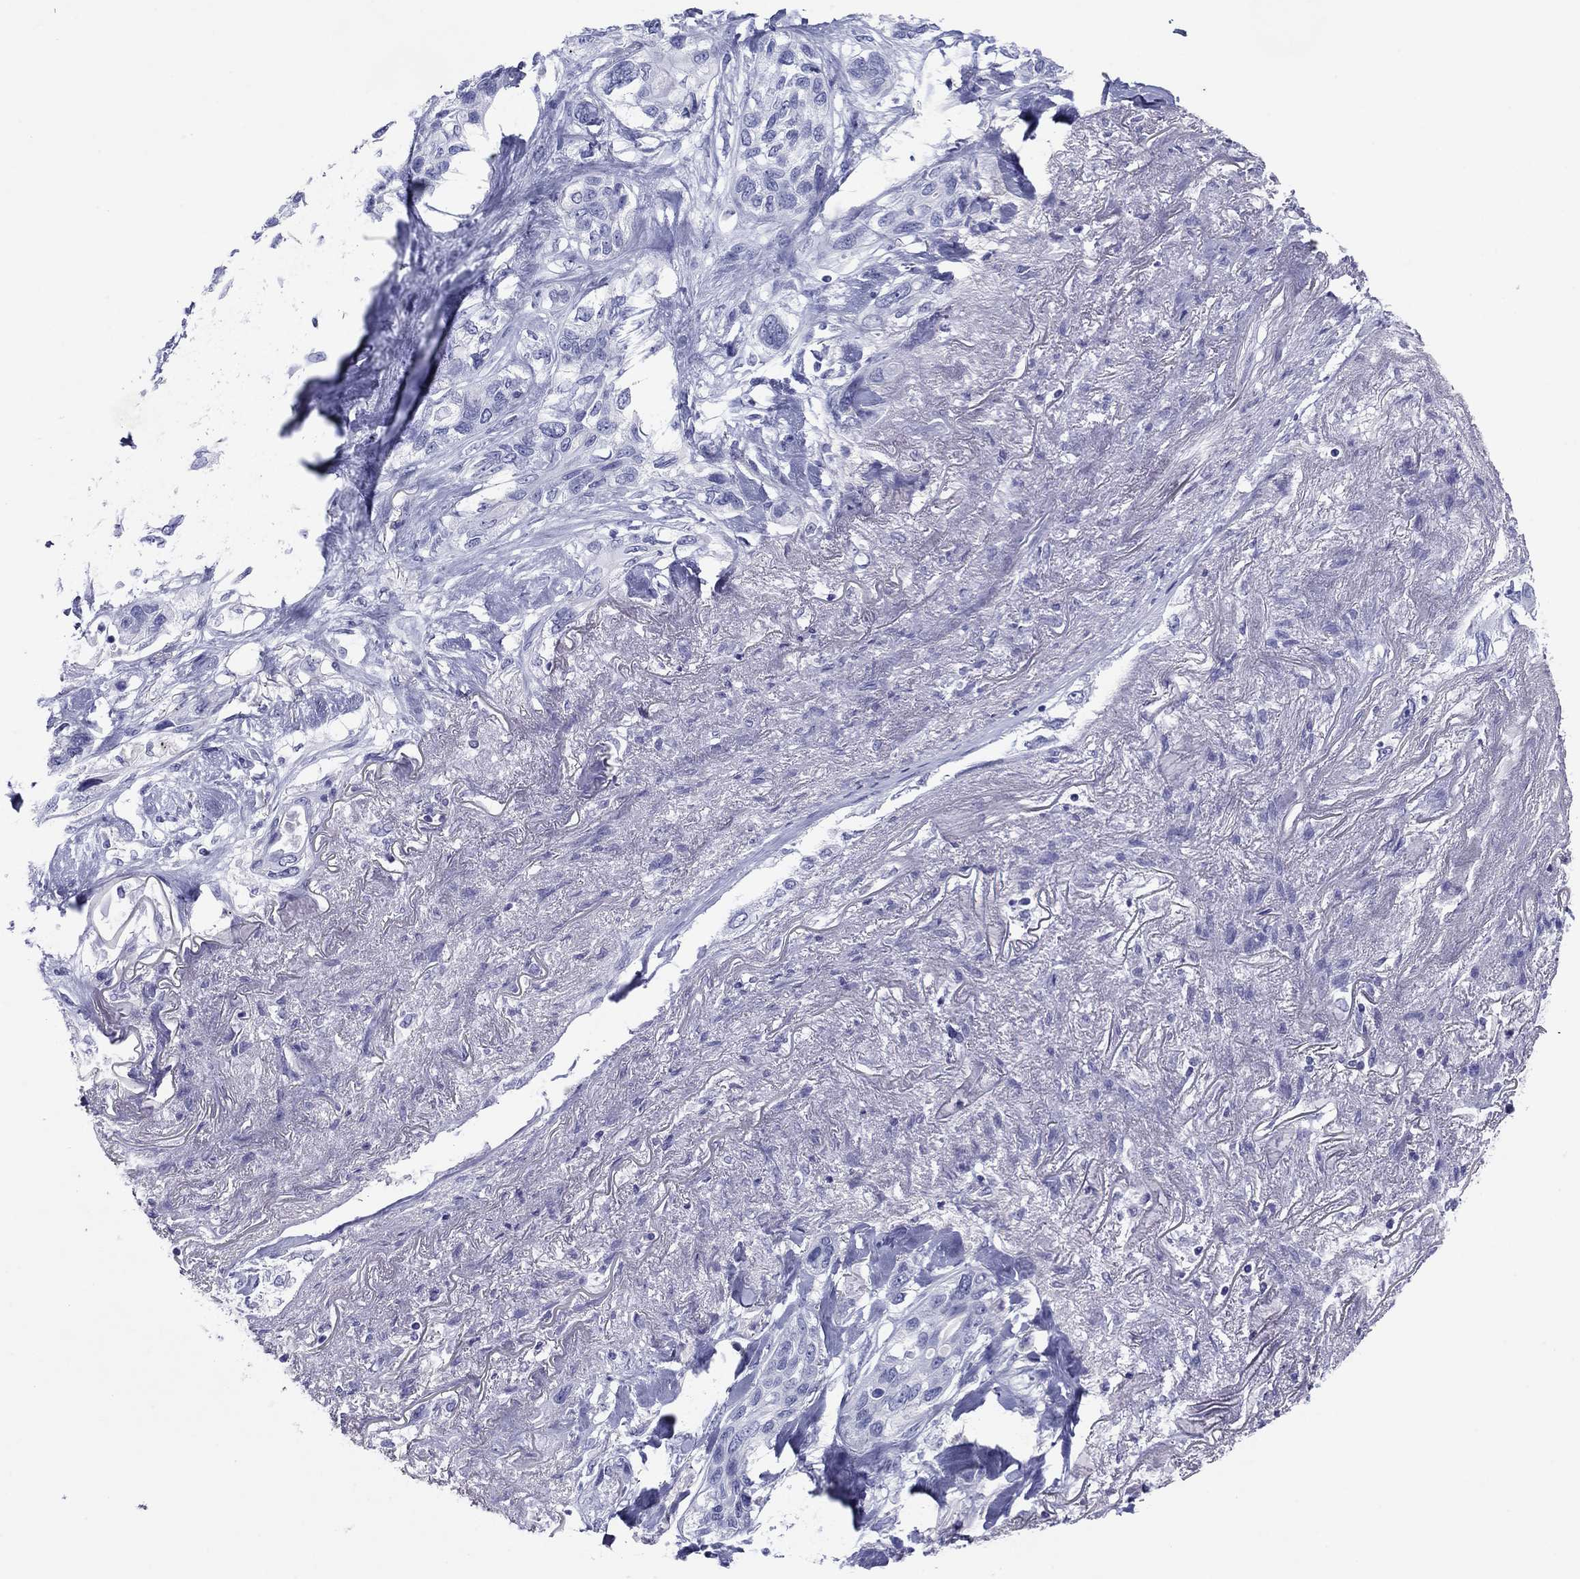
{"staining": {"intensity": "negative", "quantity": "none", "location": "none"}, "tissue": "lung cancer", "cell_type": "Tumor cells", "image_type": "cancer", "snomed": [{"axis": "morphology", "description": "Squamous cell carcinoma, NOS"}, {"axis": "topography", "description": "Lung"}], "caption": "Lung cancer stained for a protein using immunohistochemistry (IHC) shows no positivity tumor cells.", "gene": "ATP4A", "patient": {"sex": "female", "age": 70}}